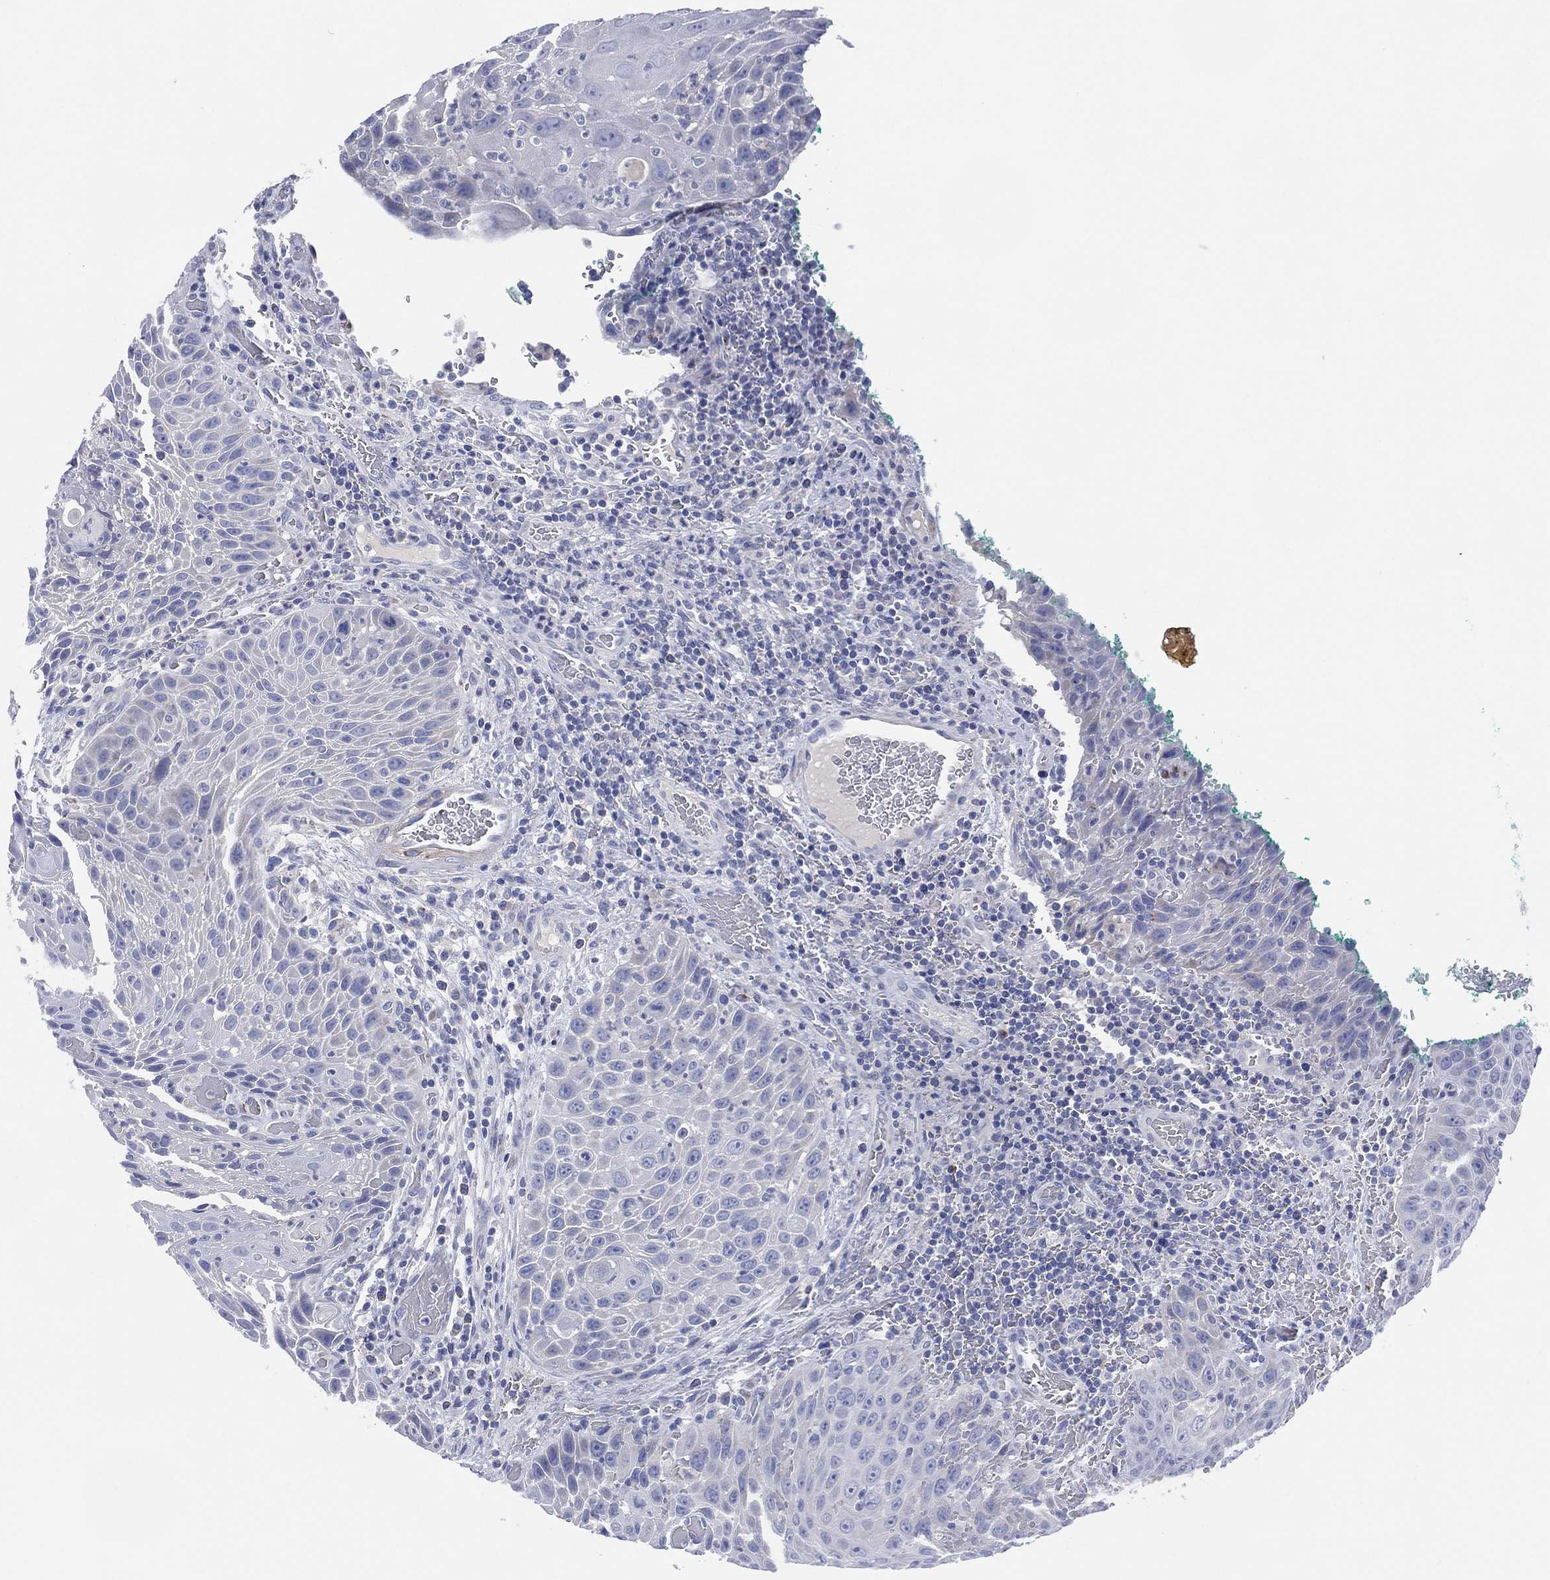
{"staining": {"intensity": "negative", "quantity": "none", "location": "none"}, "tissue": "head and neck cancer", "cell_type": "Tumor cells", "image_type": "cancer", "snomed": [{"axis": "morphology", "description": "Squamous cell carcinoma, NOS"}, {"axis": "topography", "description": "Head-Neck"}], "caption": "A high-resolution micrograph shows immunohistochemistry staining of head and neck cancer, which exhibits no significant staining in tumor cells.", "gene": "ADAD2", "patient": {"sex": "male", "age": 69}}